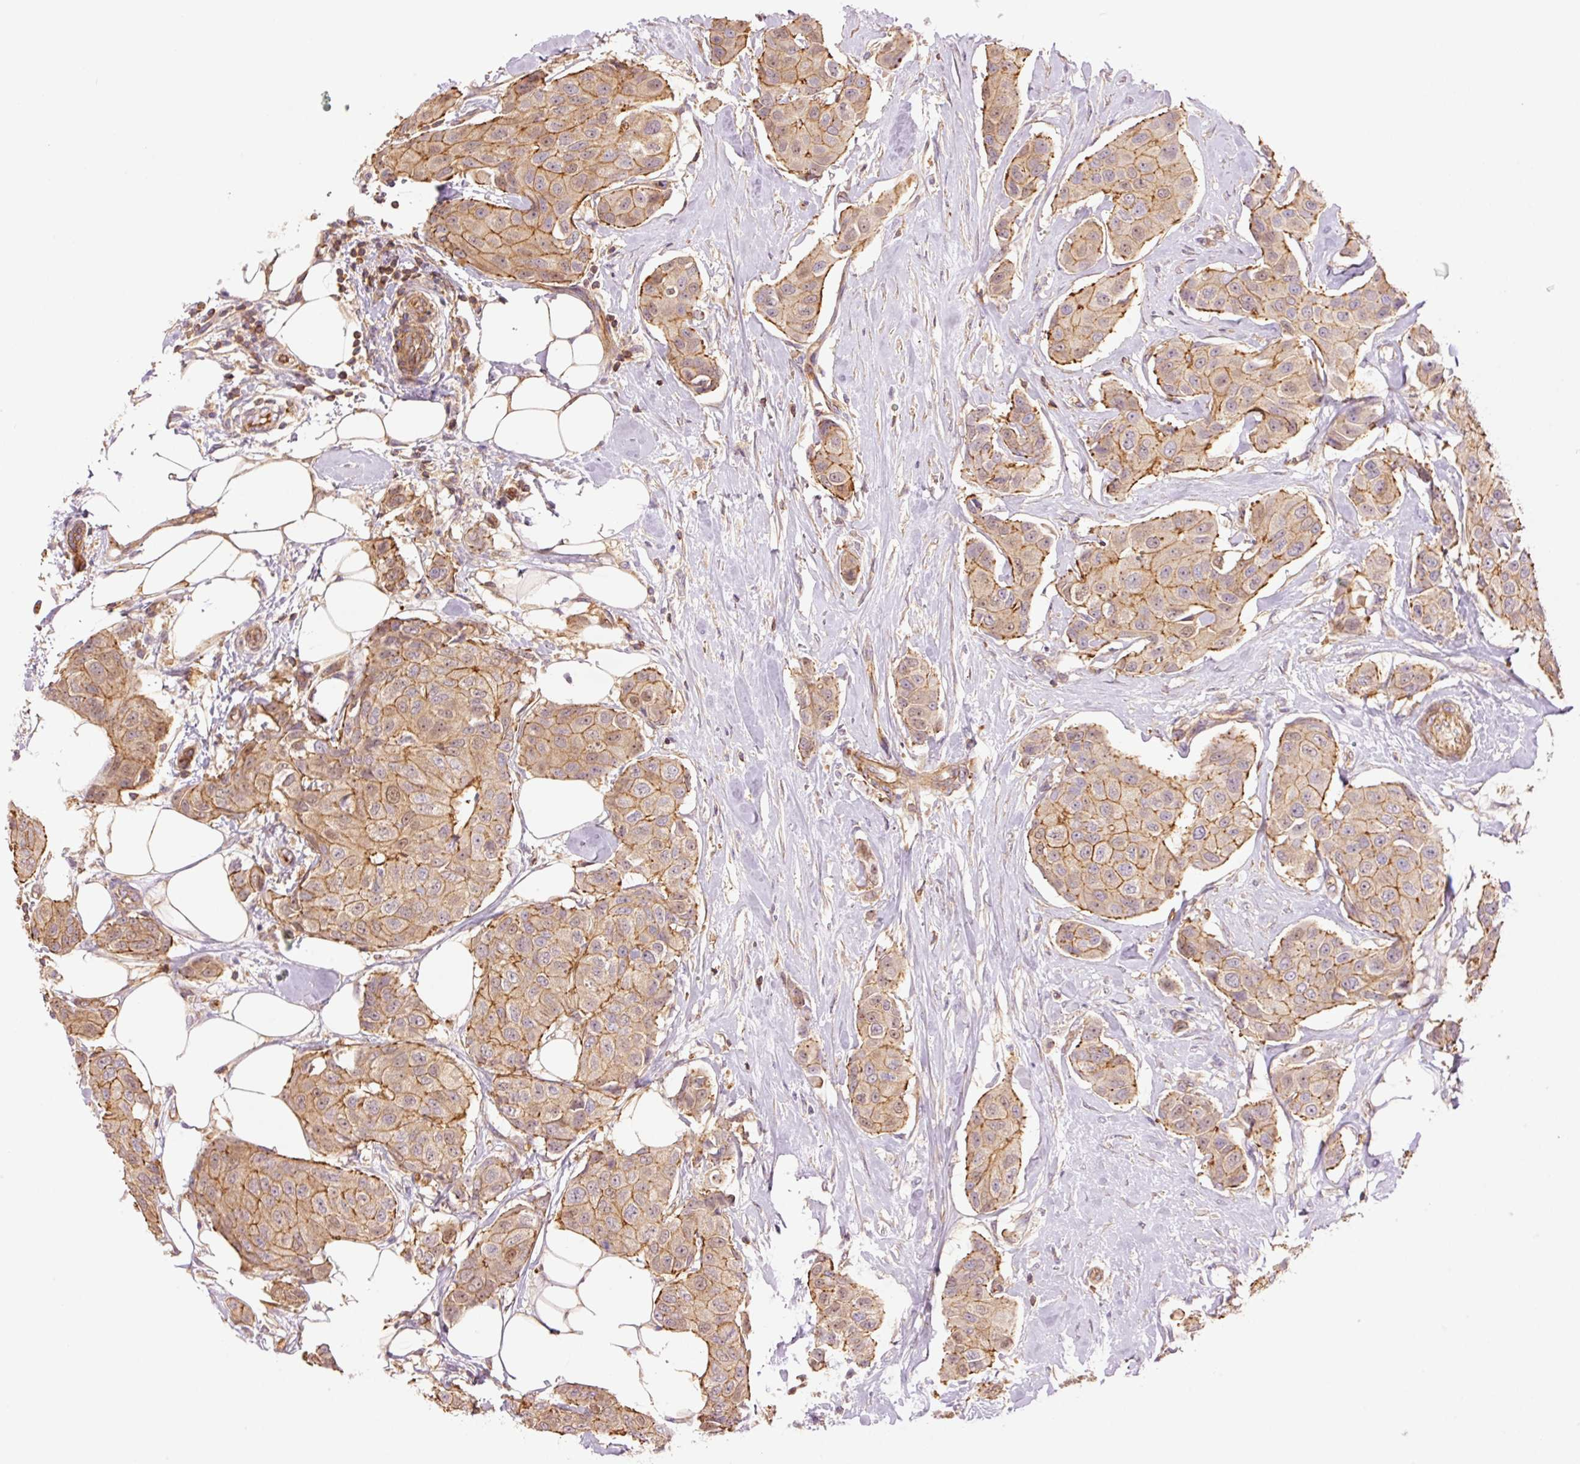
{"staining": {"intensity": "moderate", "quantity": ">75%", "location": "cytoplasmic/membranous"}, "tissue": "breast cancer", "cell_type": "Tumor cells", "image_type": "cancer", "snomed": [{"axis": "morphology", "description": "Duct carcinoma"}, {"axis": "topography", "description": "Breast"}, {"axis": "topography", "description": "Lymph node"}], "caption": "Immunohistochemistry (IHC) image of human breast cancer stained for a protein (brown), which shows medium levels of moderate cytoplasmic/membranous staining in approximately >75% of tumor cells.", "gene": "PPP1R1B", "patient": {"sex": "female", "age": 80}}